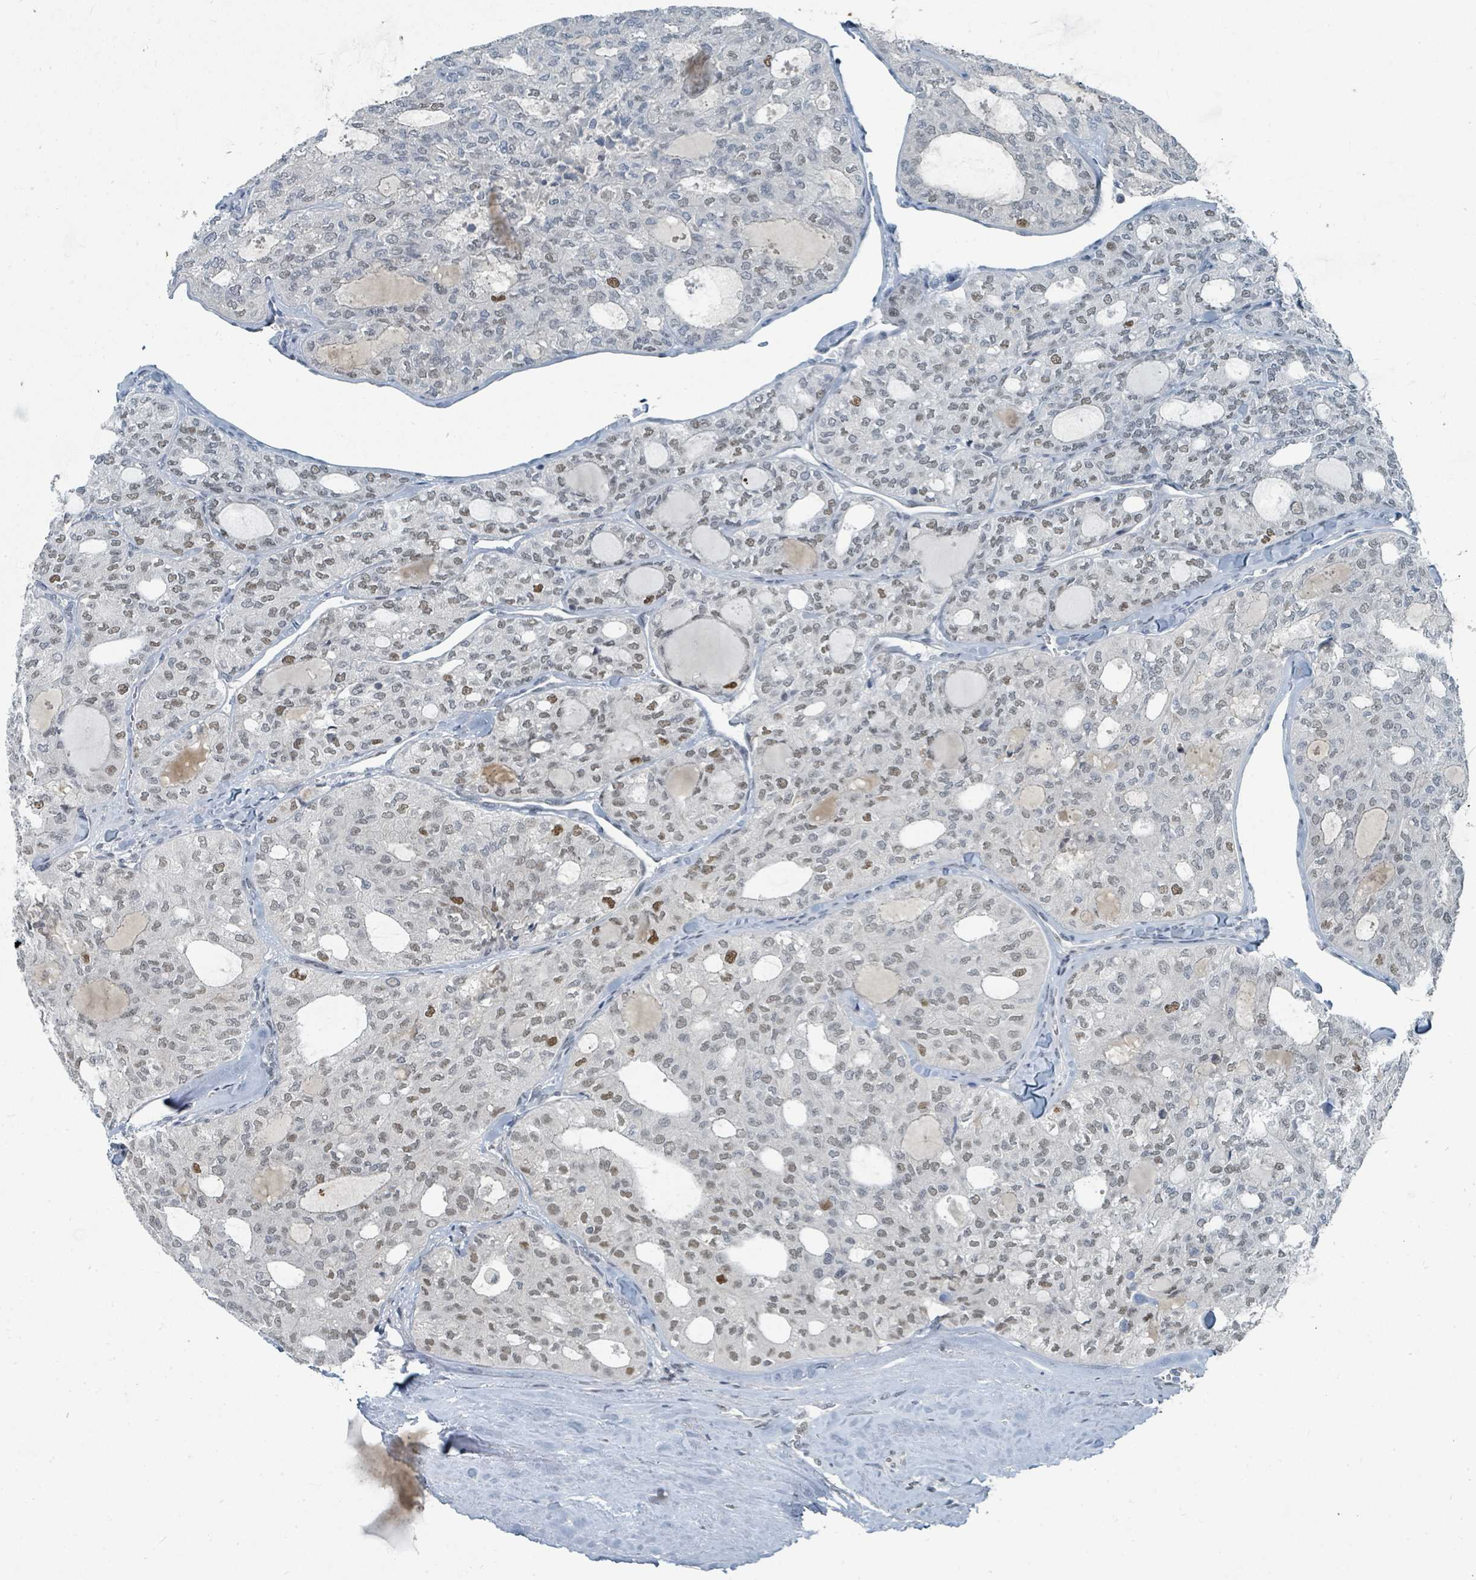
{"staining": {"intensity": "weak", "quantity": "25%-75%", "location": "nuclear"}, "tissue": "thyroid cancer", "cell_type": "Tumor cells", "image_type": "cancer", "snomed": [{"axis": "morphology", "description": "Follicular adenoma carcinoma, NOS"}, {"axis": "topography", "description": "Thyroid gland"}], "caption": "This is a histology image of IHC staining of thyroid follicular adenoma carcinoma, which shows weak expression in the nuclear of tumor cells.", "gene": "UCK1", "patient": {"sex": "male", "age": 75}}